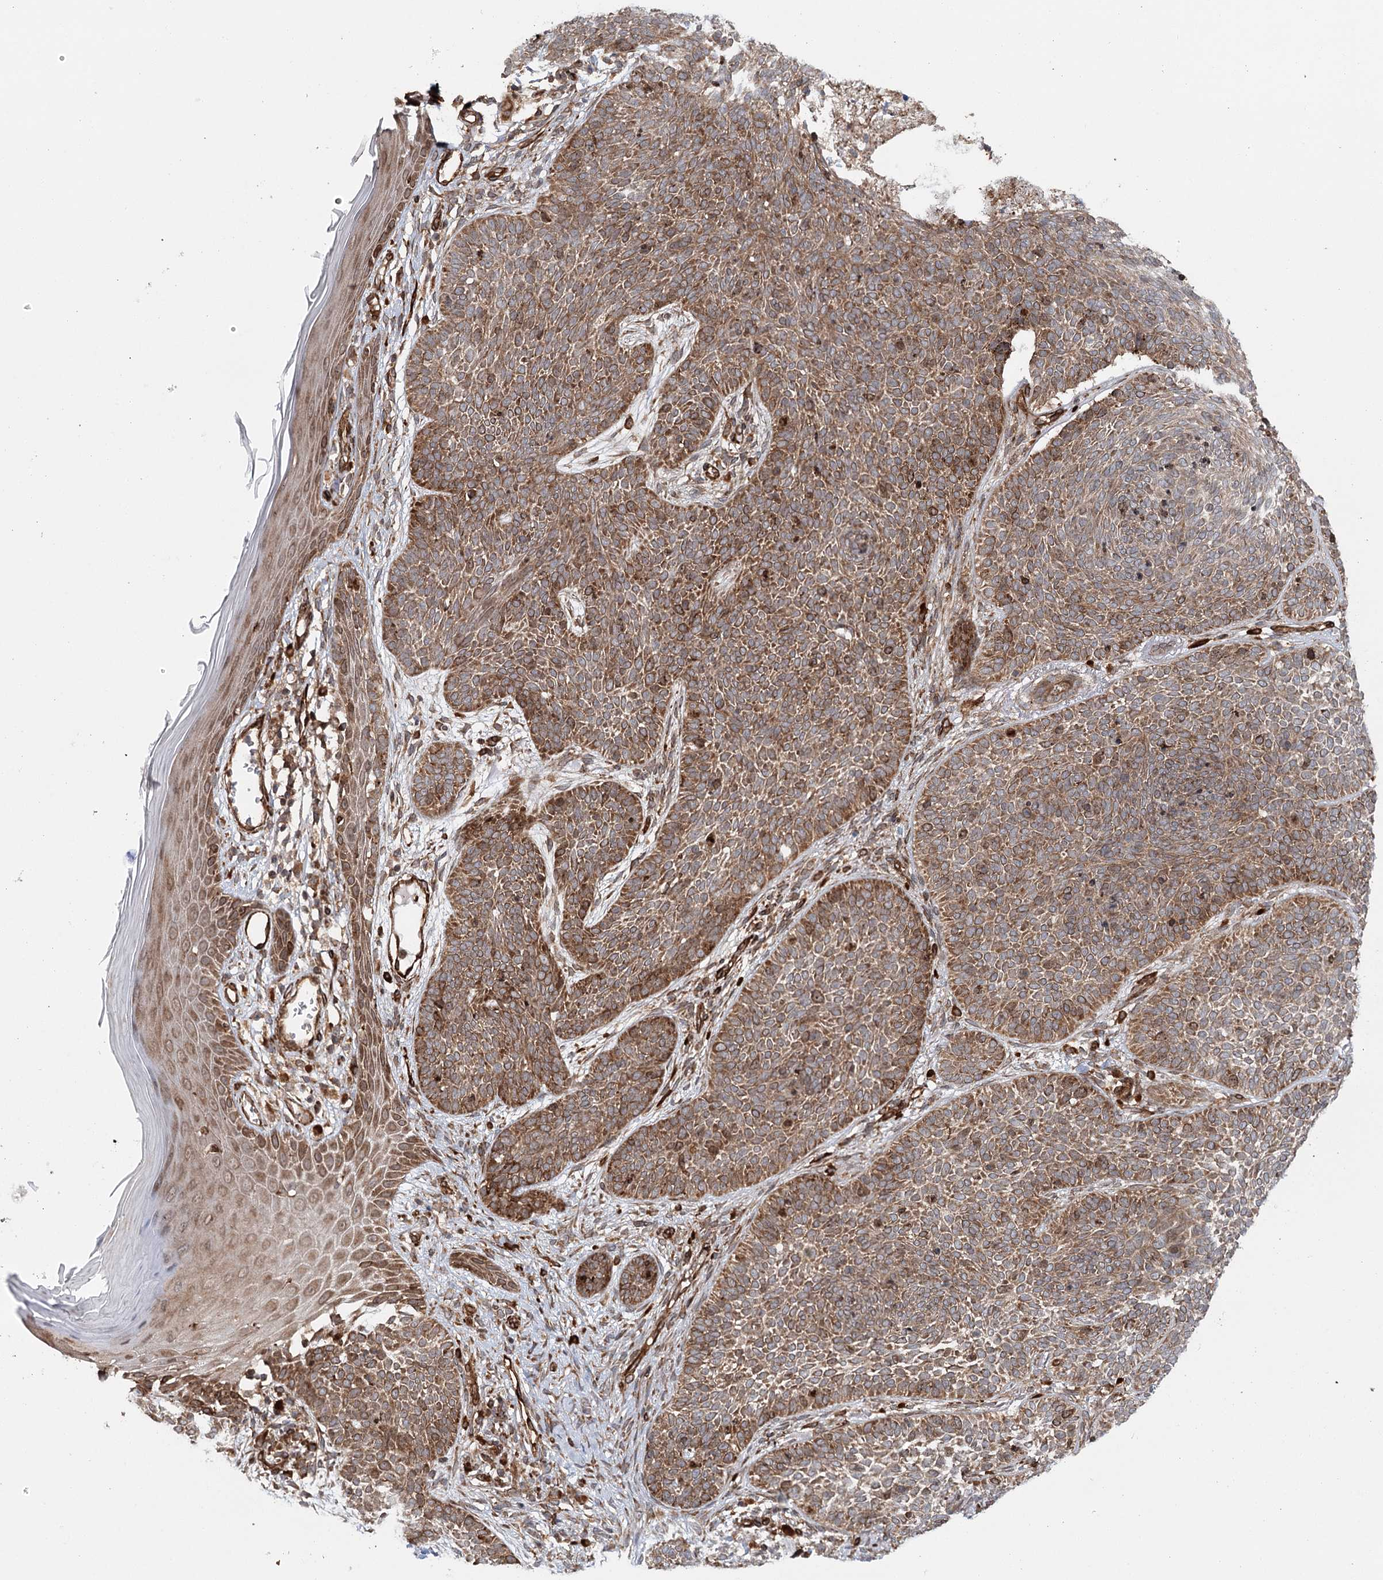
{"staining": {"intensity": "moderate", "quantity": ">75%", "location": "cytoplasmic/membranous"}, "tissue": "skin cancer", "cell_type": "Tumor cells", "image_type": "cancer", "snomed": [{"axis": "morphology", "description": "Basal cell carcinoma"}, {"axis": "topography", "description": "Skin"}], "caption": "This is a photomicrograph of immunohistochemistry (IHC) staining of skin cancer, which shows moderate expression in the cytoplasmic/membranous of tumor cells.", "gene": "MKNK1", "patient": {"sex": "male", "age": 85}}